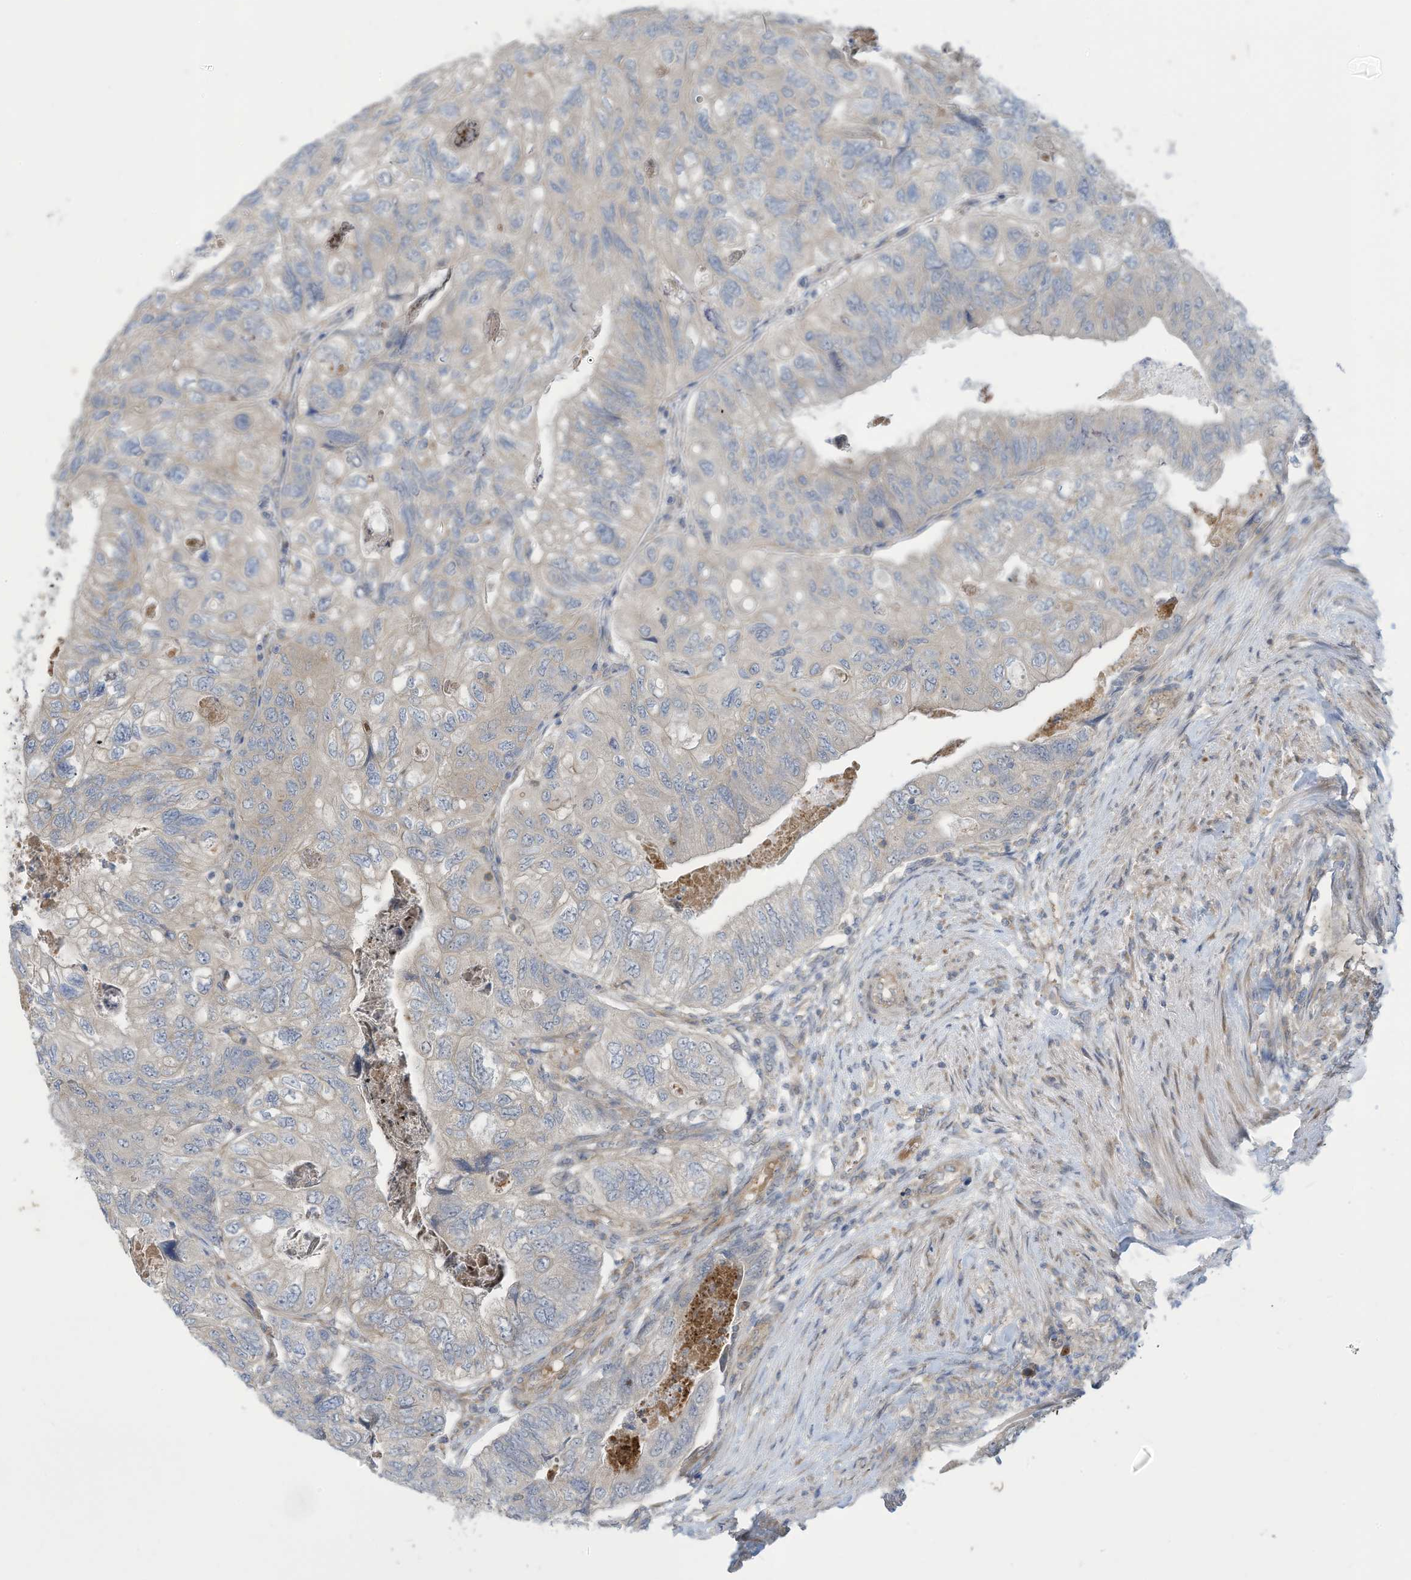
{"staining": {"intensity": "negative", "quantity": "none", "location": "none"}, "tissue": "colorectal cancer", "cell_type": "Tumor cells", "image_type": "cancer", "snomed": [{"axis": "morphology", "description": "Adenocarcinoma, NOS"}, {"axis": "topography", "description": "Rectum"}], "caption": "A high-resolution image shows immunohistochemistry staining of colorectal cancer (adenocarcinoma), which shows no significant positivity in tumor cells. The staining was performed using DAB (3,3'-diaminobenzidine) to visualize the protein expression in brown, while the nuclei were stained in blue with hematoxylin (Magnification: 20x).", "gene": "ADAT2", "patient": {"sex": "male", "age": 63}}